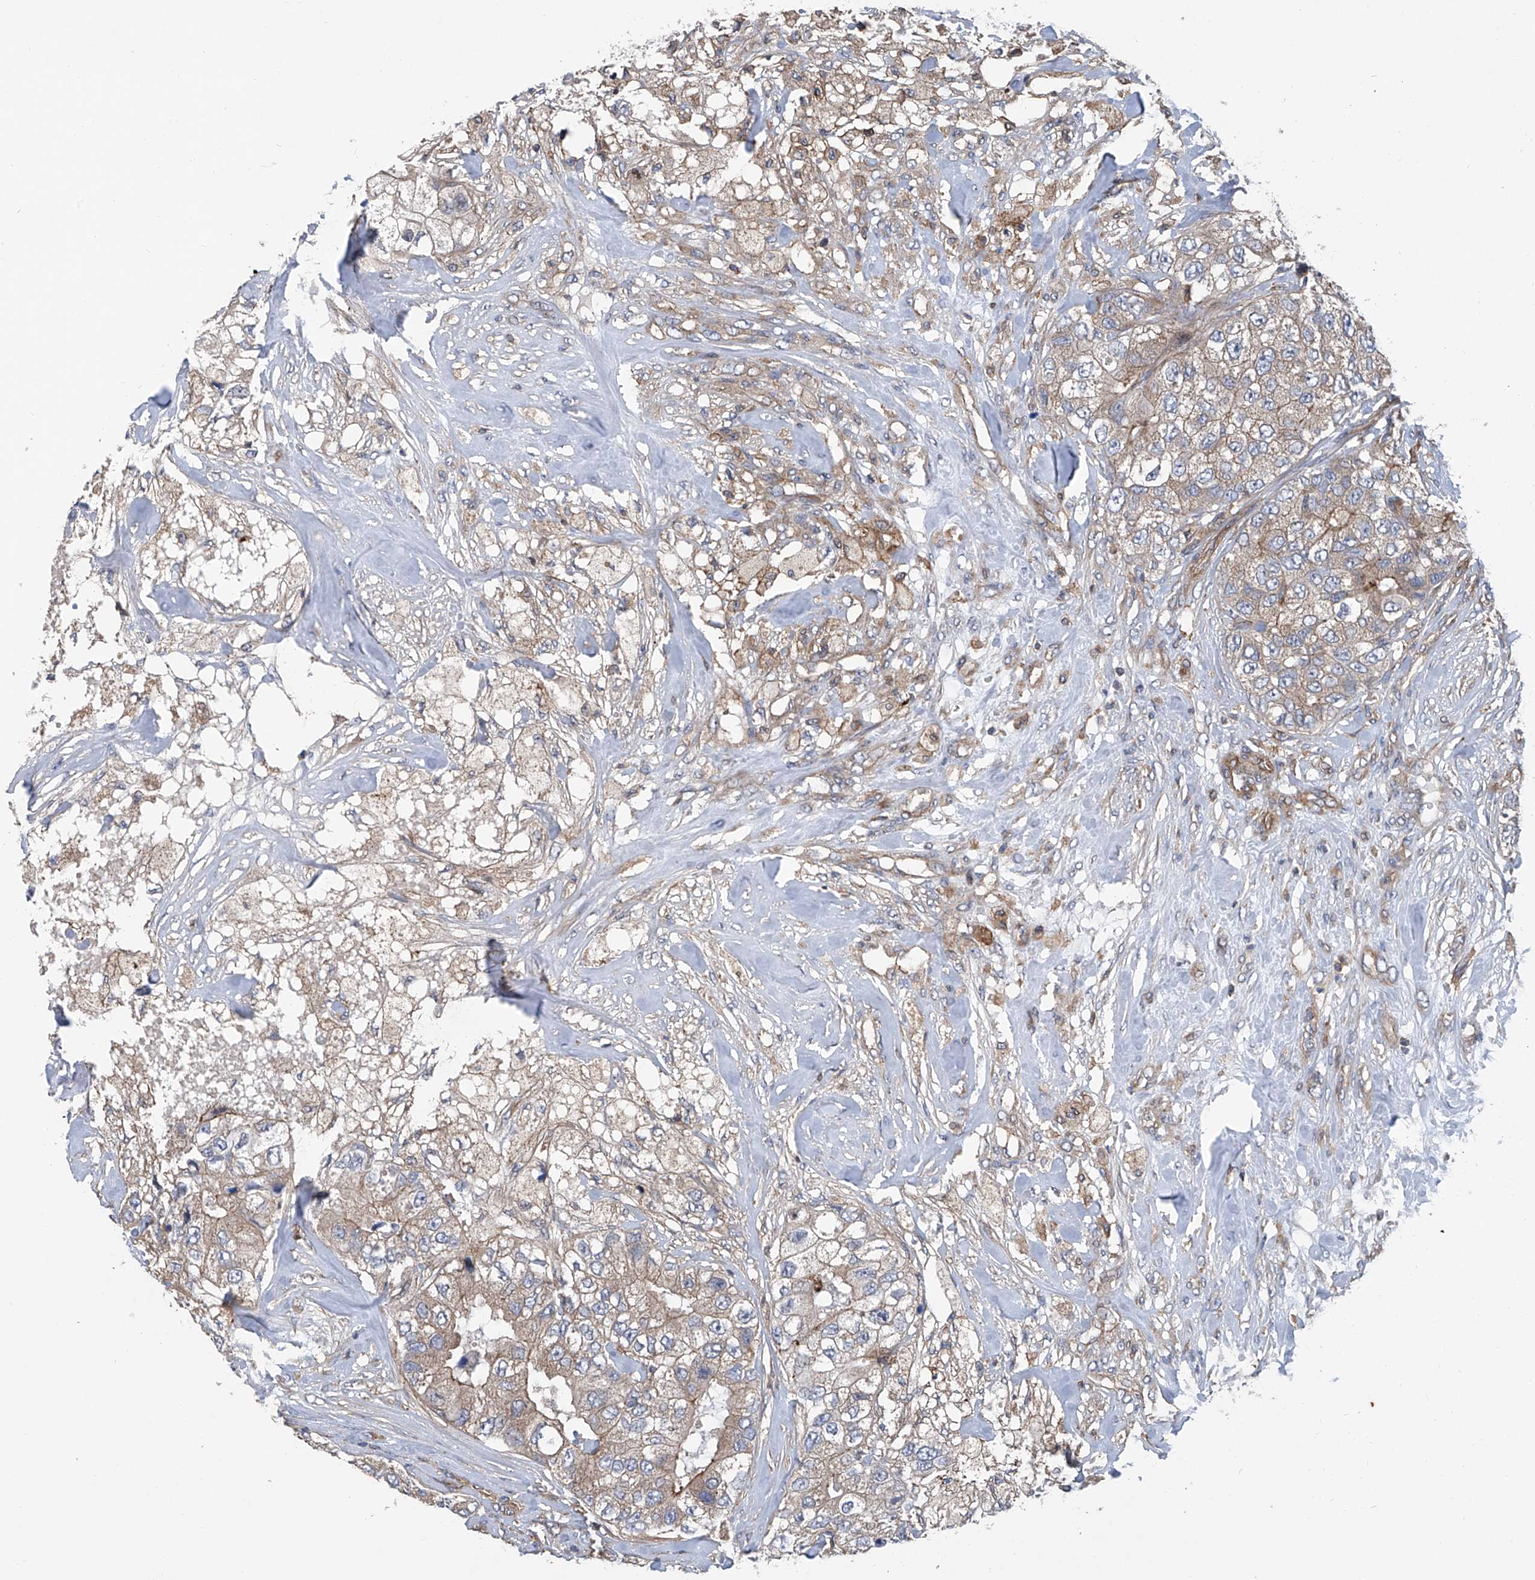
{"staining": {"intensity": "weak", "quantity": "25%-75%", "location": "cytoplasmic/membranous"}, "tissue": "breast cancer", "cell_type": "Tumor cells", "image_type": "cancer", "snomed": [{"axis": "morphology", "description": "Duct carcinoma"}, {"axis": "topography", "description": "Breast"}], "caption": "This is a micrograph of IHC staining of breast intraductal carcinoma, which shows weak staining in the cytoplasmic/membranous of tumor cells.", "gene": "SMAP1", "patient": {"sex": "female", "age": 62}}